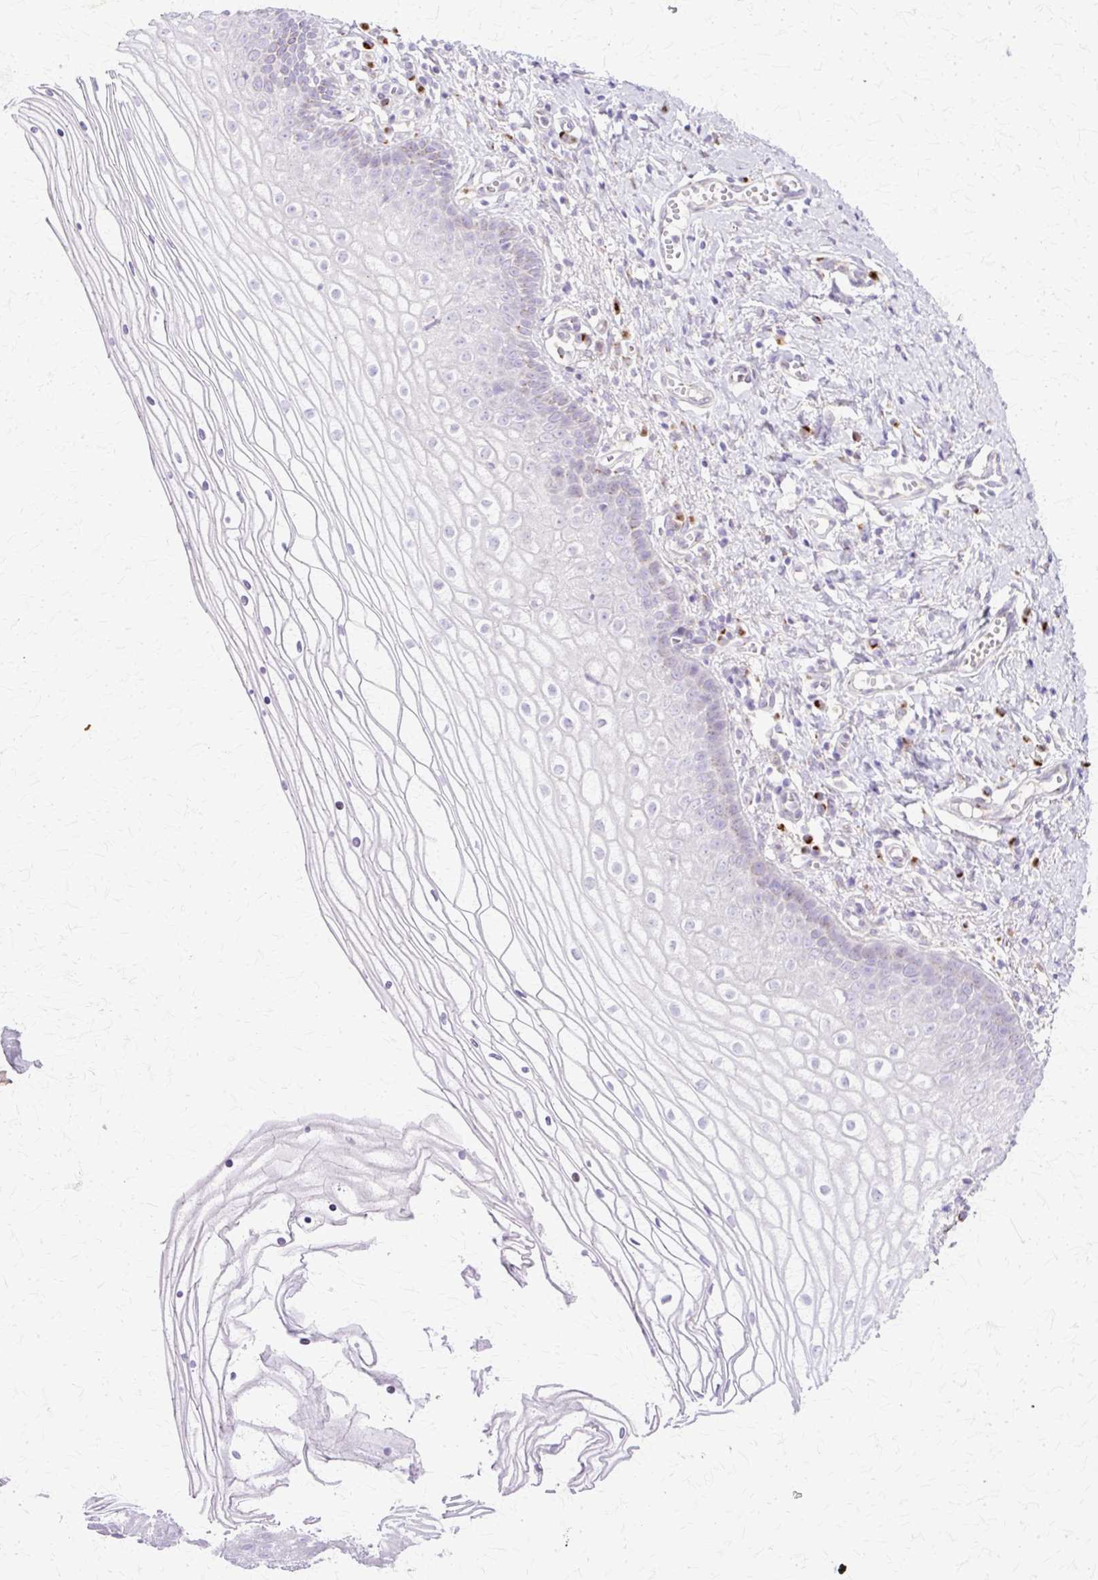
{"staining": {"intensity": "negative", "quantity": "none", "location": "none"}, "tissue": "vagina", "cell_type": "Squamous epithelial cells", "image_type": "normal", "snomed": [{"axis": "morphology", "description": "Normal tissue, NOS"}, {"axis": "topography", "description": "Vagina"}], "caption": "High magnification brightfield microscopy of benign vagina stained with DAB (brown) and counterstained with hematoxylin (blue): squamous epithelial cells show no significant positivity. (DAB (3,3'-diaminobenzidine) IHC with hematoxylin counter stain).", "gene": "TBC1D3B", "patient": {"sex": "female", "age": 56}}